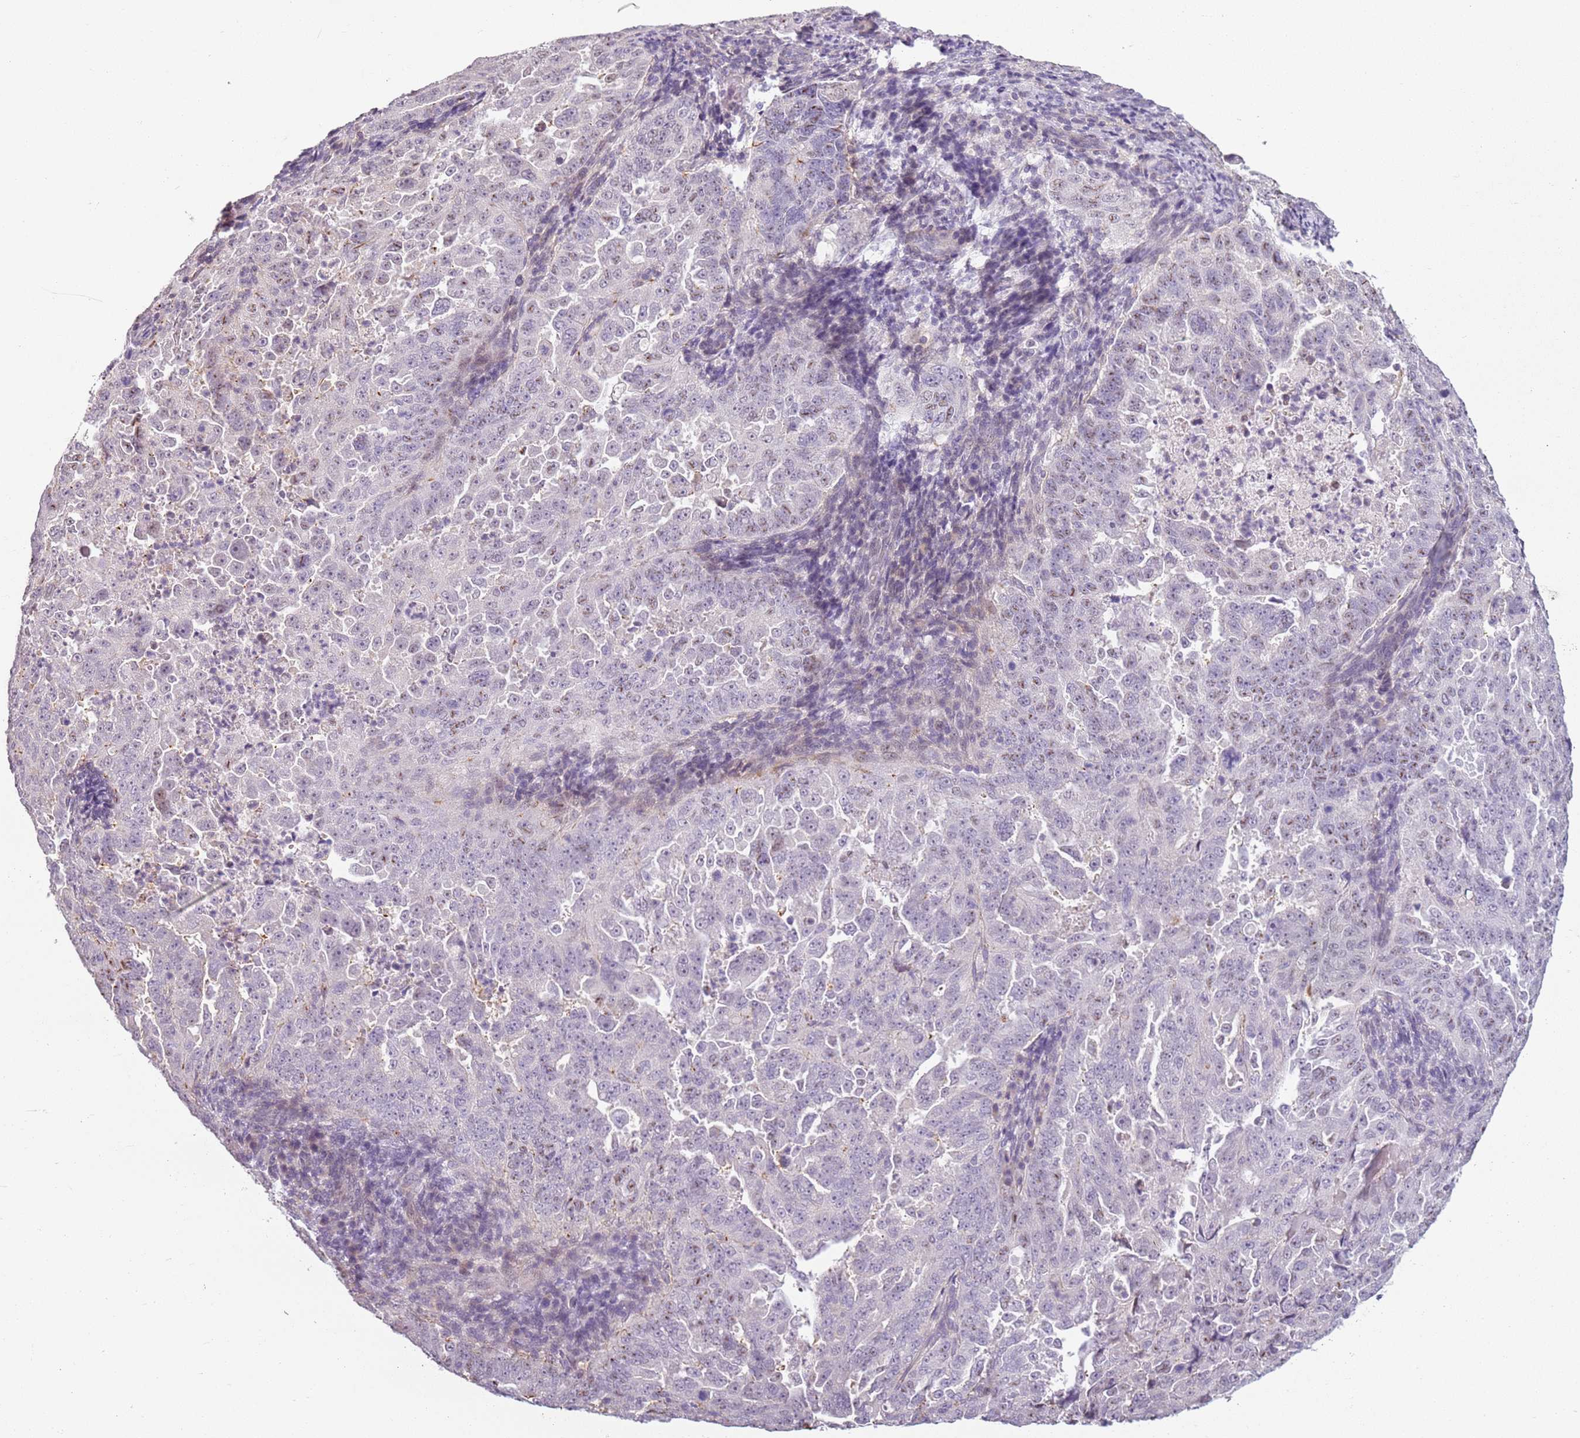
{"staining": {"intensity": "negative", "quantity": "none", "location": "none"}, "tissue": "endometrial cancer", "cell_type": "Tumor cells", "image_type": "cancer", "snomed": [{"axis": "morphology", "description": "Adenocarcinoma, NOS"}, {"axis": "topography", "description": "Endometrium"}], "caption": "This image is of endometrial cancer (adenocarcinoma) stained with IHC to label a protein in brown with the nuclei are counter-stained blue. There is no expression in tumor cells.", "gene": "DEFB116", "patient": {"sex": "female", "age": 65}}